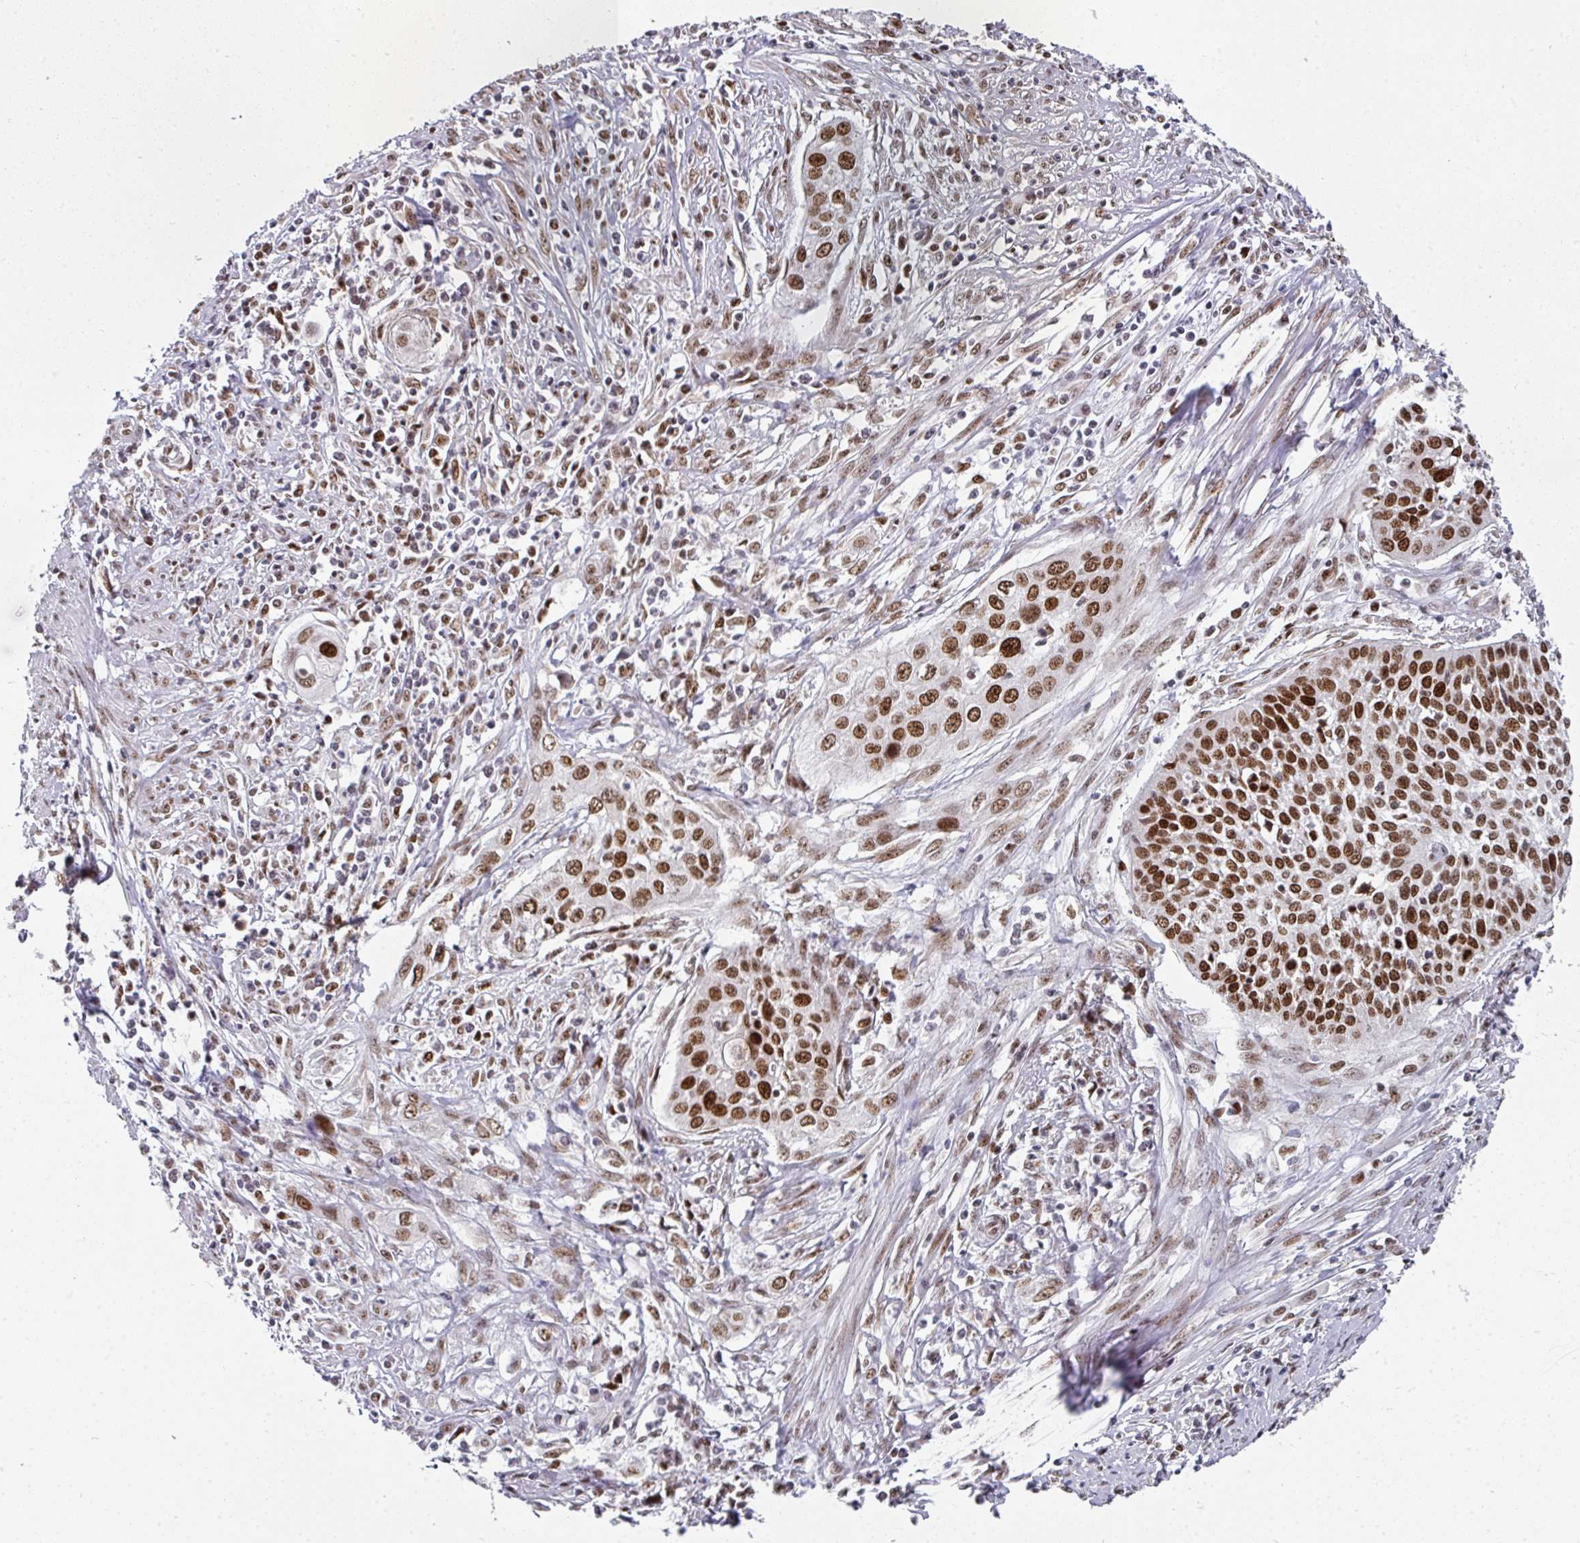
{"staining": {"intensity": "strong", "quantity": ">75%", "location": "nuclear"}, "tissue": "cervical cancer", "cell_type": "Tumor cells", "image_type": "cancer", "snomed": [{"axis": "morphology", "description": "Squamous cell carcinoma, NOS"}, {"axis": "topography", "description": "Cervix"}], "caption": "Squamous cell carcinoma (cervical) stained with a protein marker displays strong staining in tumor cells.", "gene": "RAD50", "patient": {"sex": "female", "age": 34}}